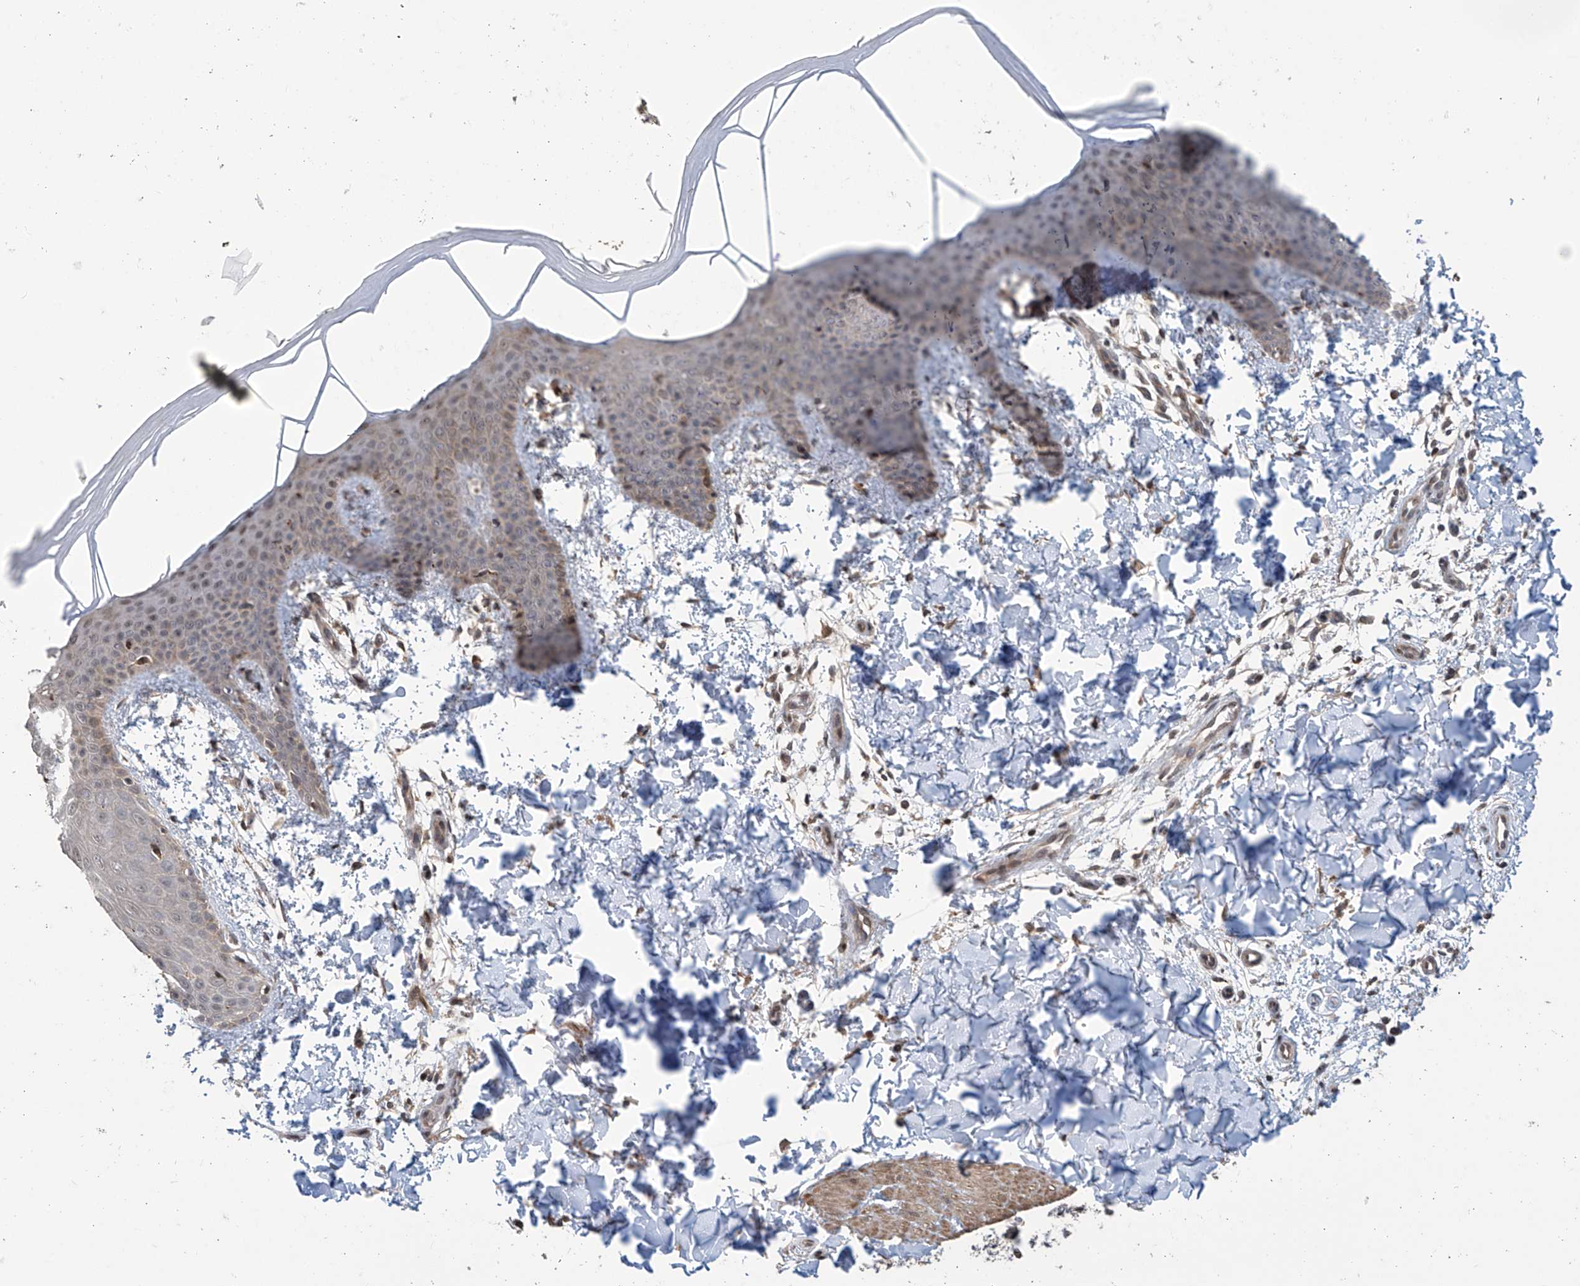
{"staining": {"intensity": "moderate", "quantity": ">75%", "location": "cytoplasmic/membranous"}, "tissue": "skin", "cell_type": "Fibroblasts", "image_type": "normal", "snomed": [{"axis": "morphology", "description": "Normal tissue, NOS"}, {"axis": "topography", "description": "Skin"}], "caption": "Immunohistochemistry image of unremarkable human skin stained for a protein (brown), which demonstrates medium levels of moderate cytoplasmic/membranous positivity in approximately >75% of fibroblasts.", "gene": "ABHD13", "patient": {"sex": "male", "age": 36}}